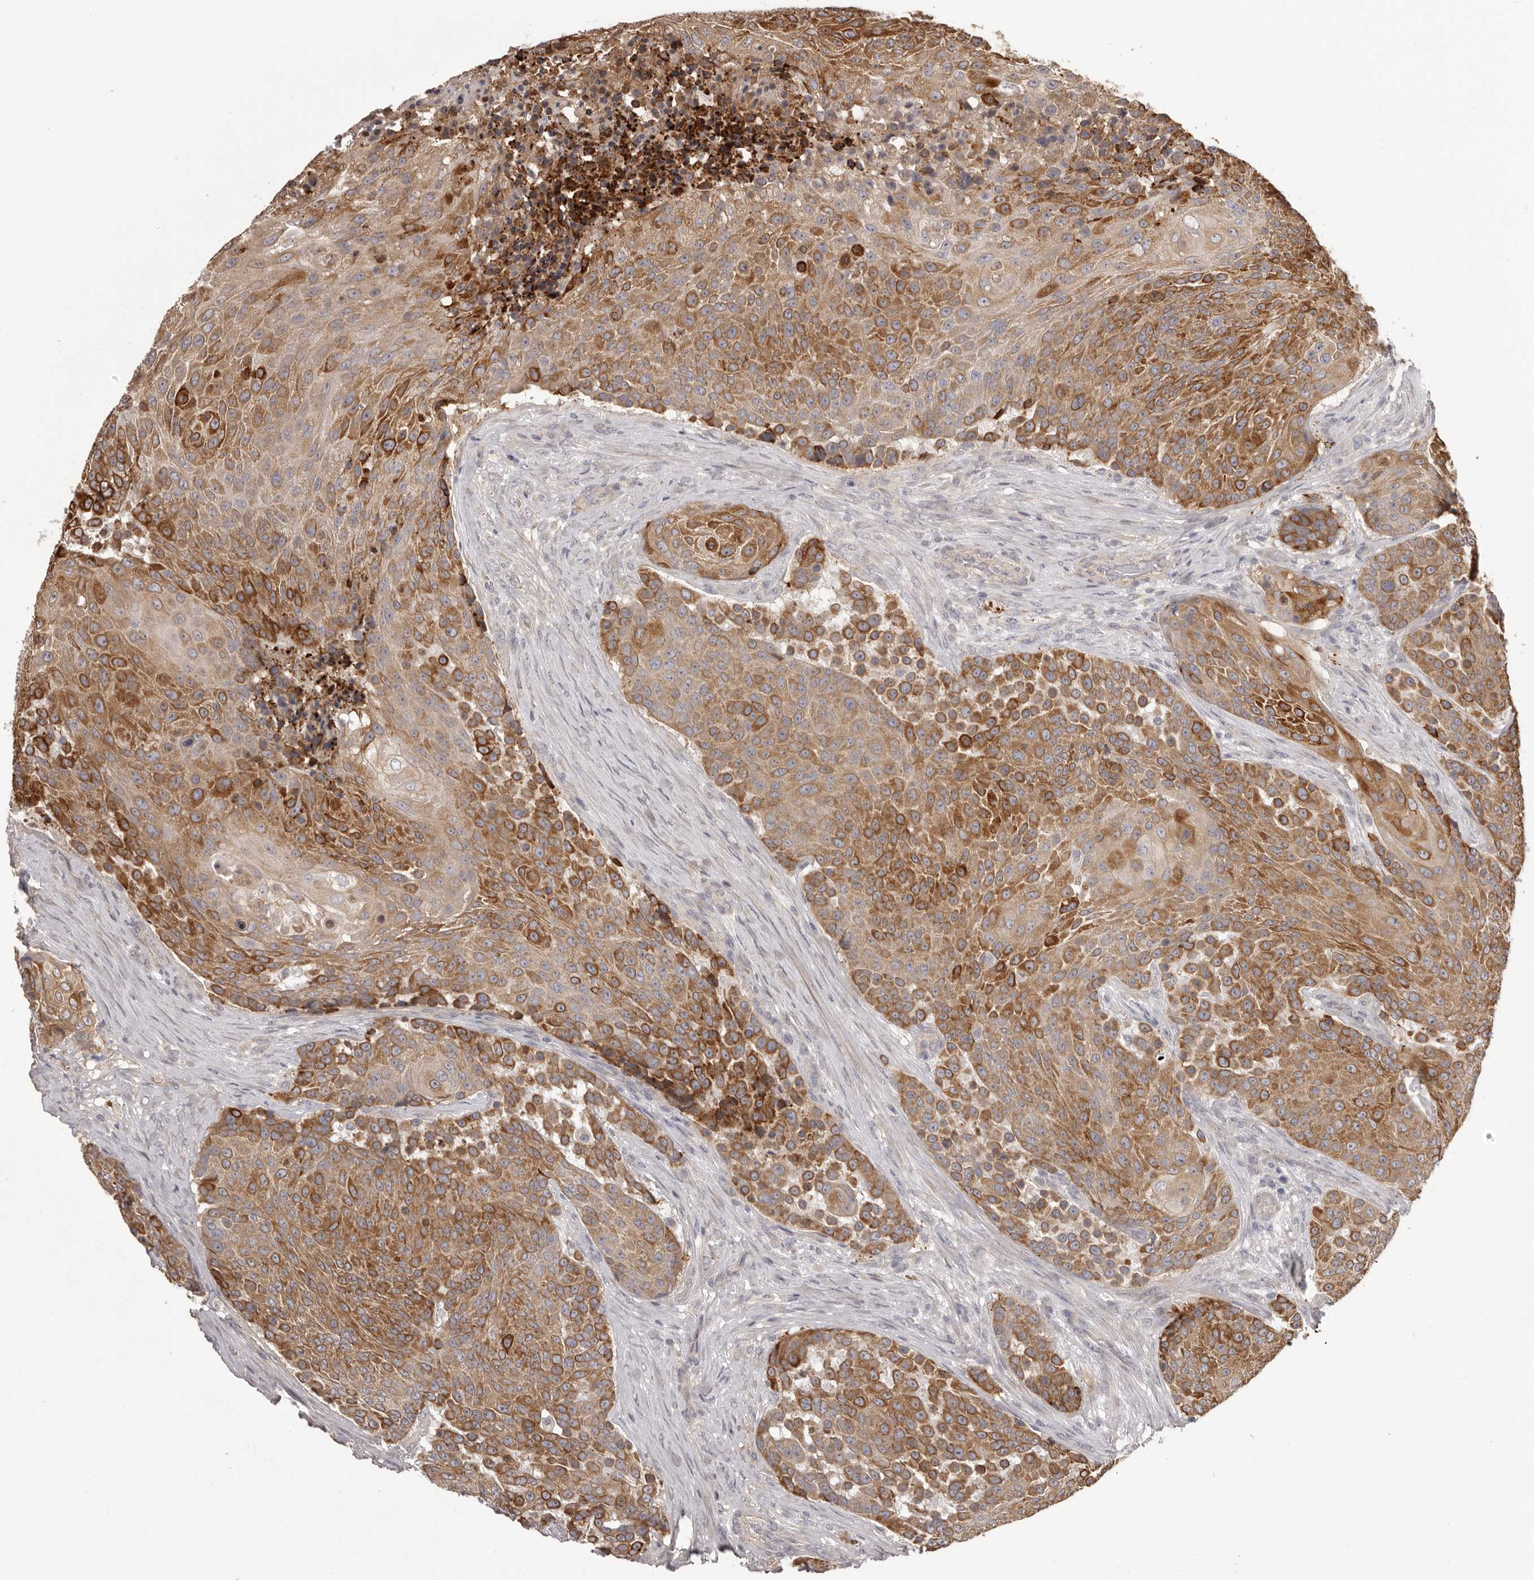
{"staining": {"intensity": "strong", "quantity": "25%-75%", "location": "cytoplasmic/membranous"}, "tissue": "urothelial cancer", "cell_type": "Tumor cells", "image_type": "cancer", "snomed": [{"axis": "morphology", "description": "Urothelial carcinoma, High grade"}, {"axis": "topography", "description": "Urinary bladder"}], "caption": "Strong cytoplasmic/membranous staining for a protein is appreciated in approximately 25%-75% of tumor cells of high-grade urothelial carcinoma using immunohistochemistry.", "gene": "HRH1", "patient": {"sex": "female", "age": 63}}